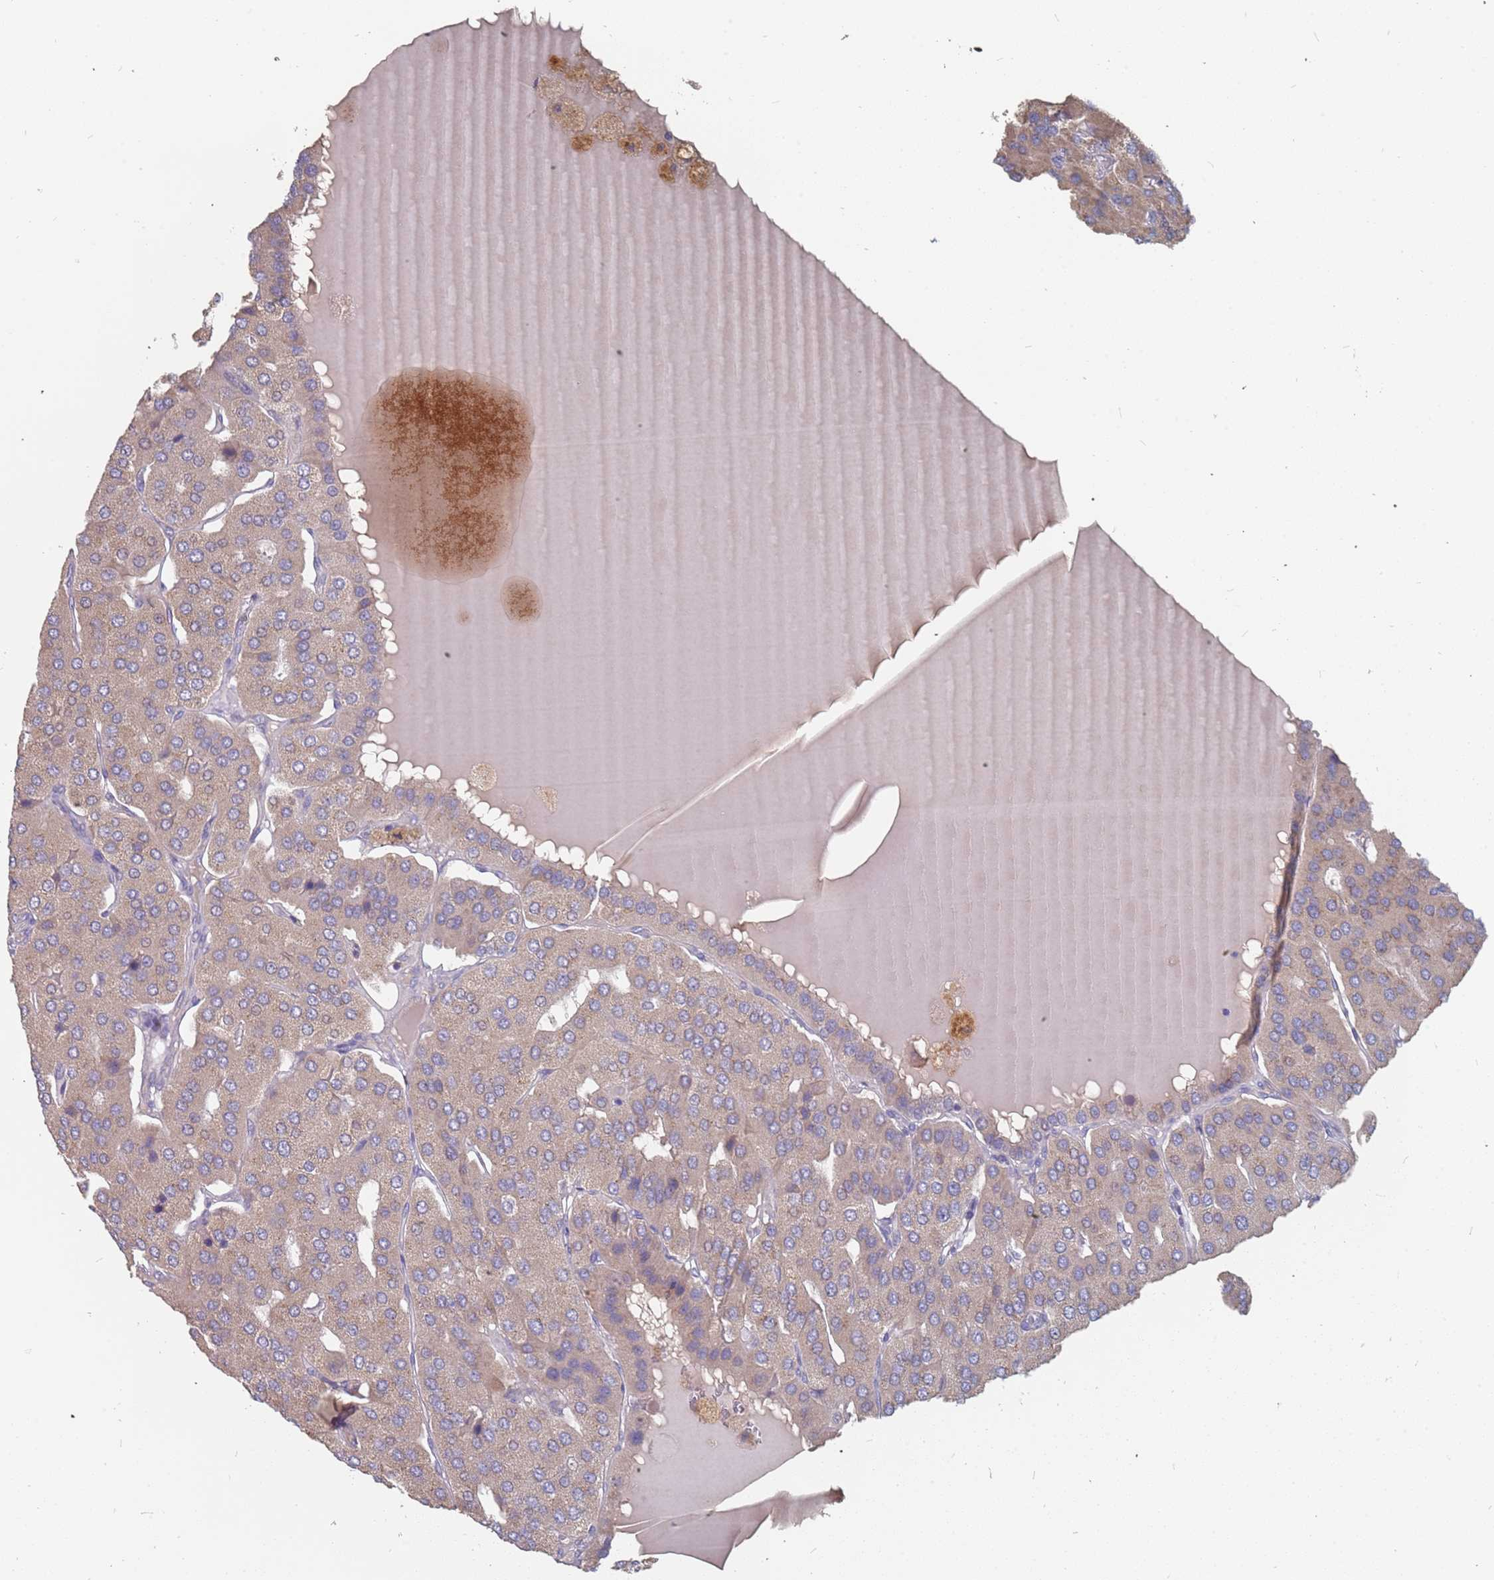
{"staining": {"intensity": "weak", "quantity": "25%-75%", "location": "cytoplasmic/membranous"}, "tissue": "parathyroid gland", "cell_type": "Glandular cells", "image_type": "normal", "snomed": [{"axis": "morphology", "description": "Normal tissue, NOS"}, {"axis": "morphology", "description": "Adenoma, NOS"}, {"axis": "topography", "description": "Parathyroid gland"}], "caption": "This image reveals benign parathyroid gland stained with IHC to label a protein in brown. The cytoplasmic/membranous of glandular cells show weak positivity for the protein. Nuclei are counter-stained blue.", "gene": "TCEANC2", "patient": {"sex": "female", "age": 86}}